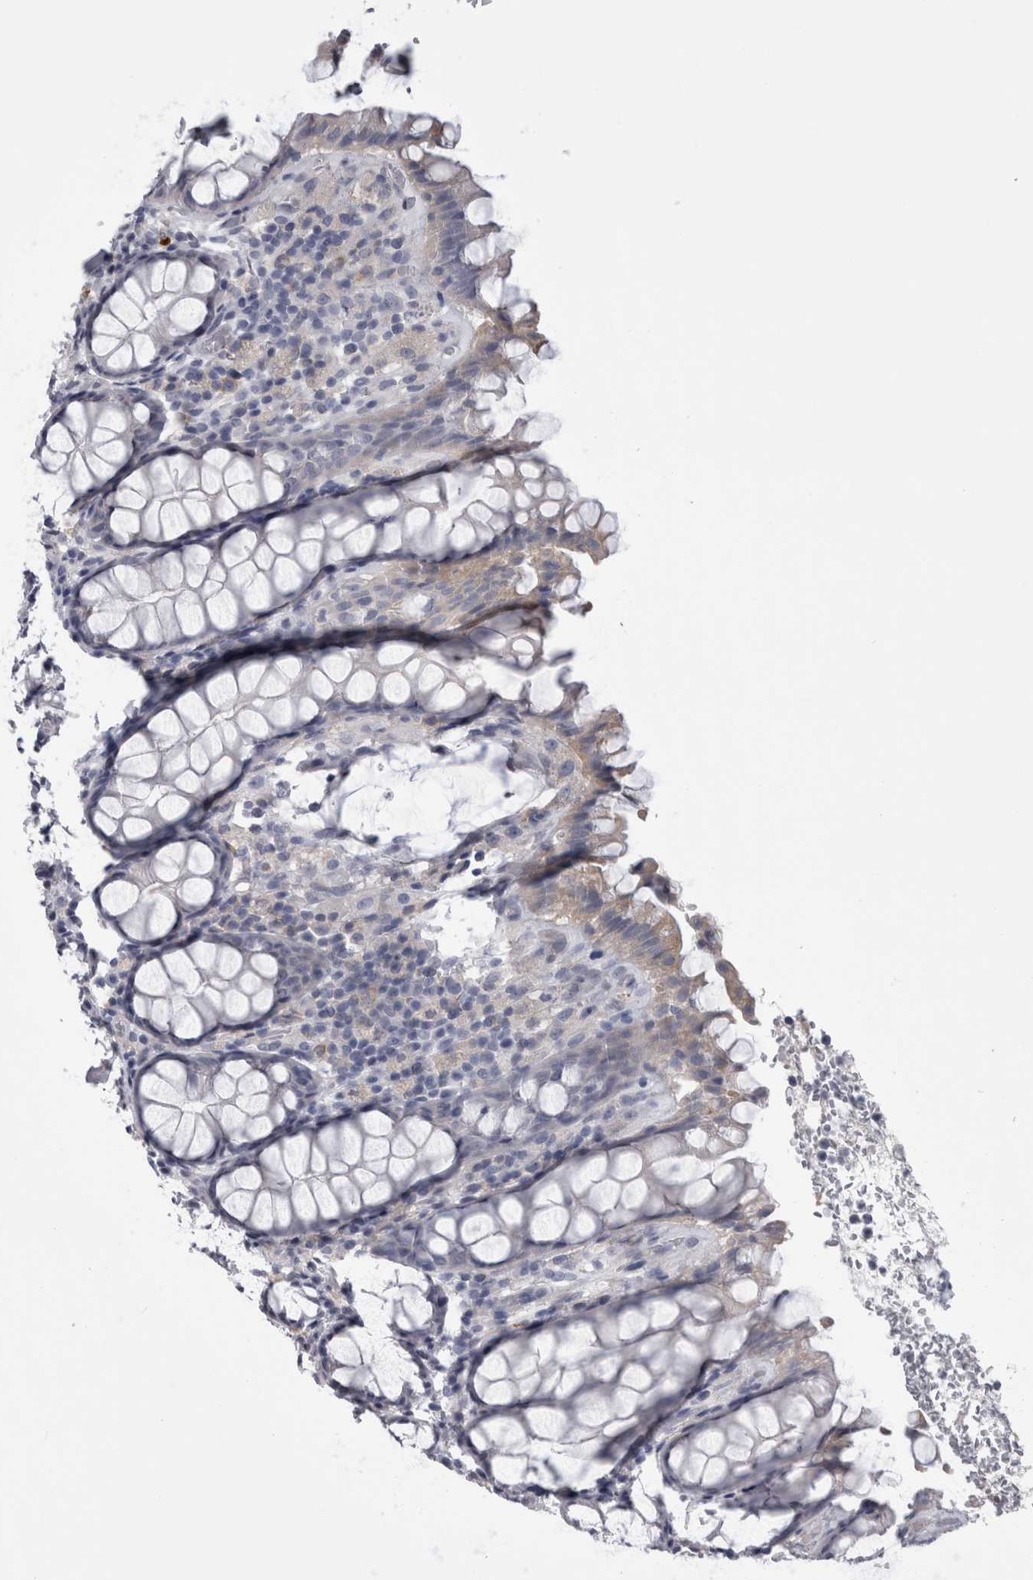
{"staining": {"intensity": "negative", "quantity": "none", "location": "none"}, "tissue": "rectum", "cell_type": "Glandular cells", "image_type": "normal", "snomed": [{"axis": "morphology", "description": "Normal tissue, NOS"}, {"axis": "topography", "description": "Rectum"}], "caption": "High power microscopy image of an IHC photomicrograph of benign rectum, revealing no significant positivity in glandular cells. (IHC, brightfield microscopy, high magnification).", "gene": "AFMID", "patient": {"sex": "male", "age": 64}}